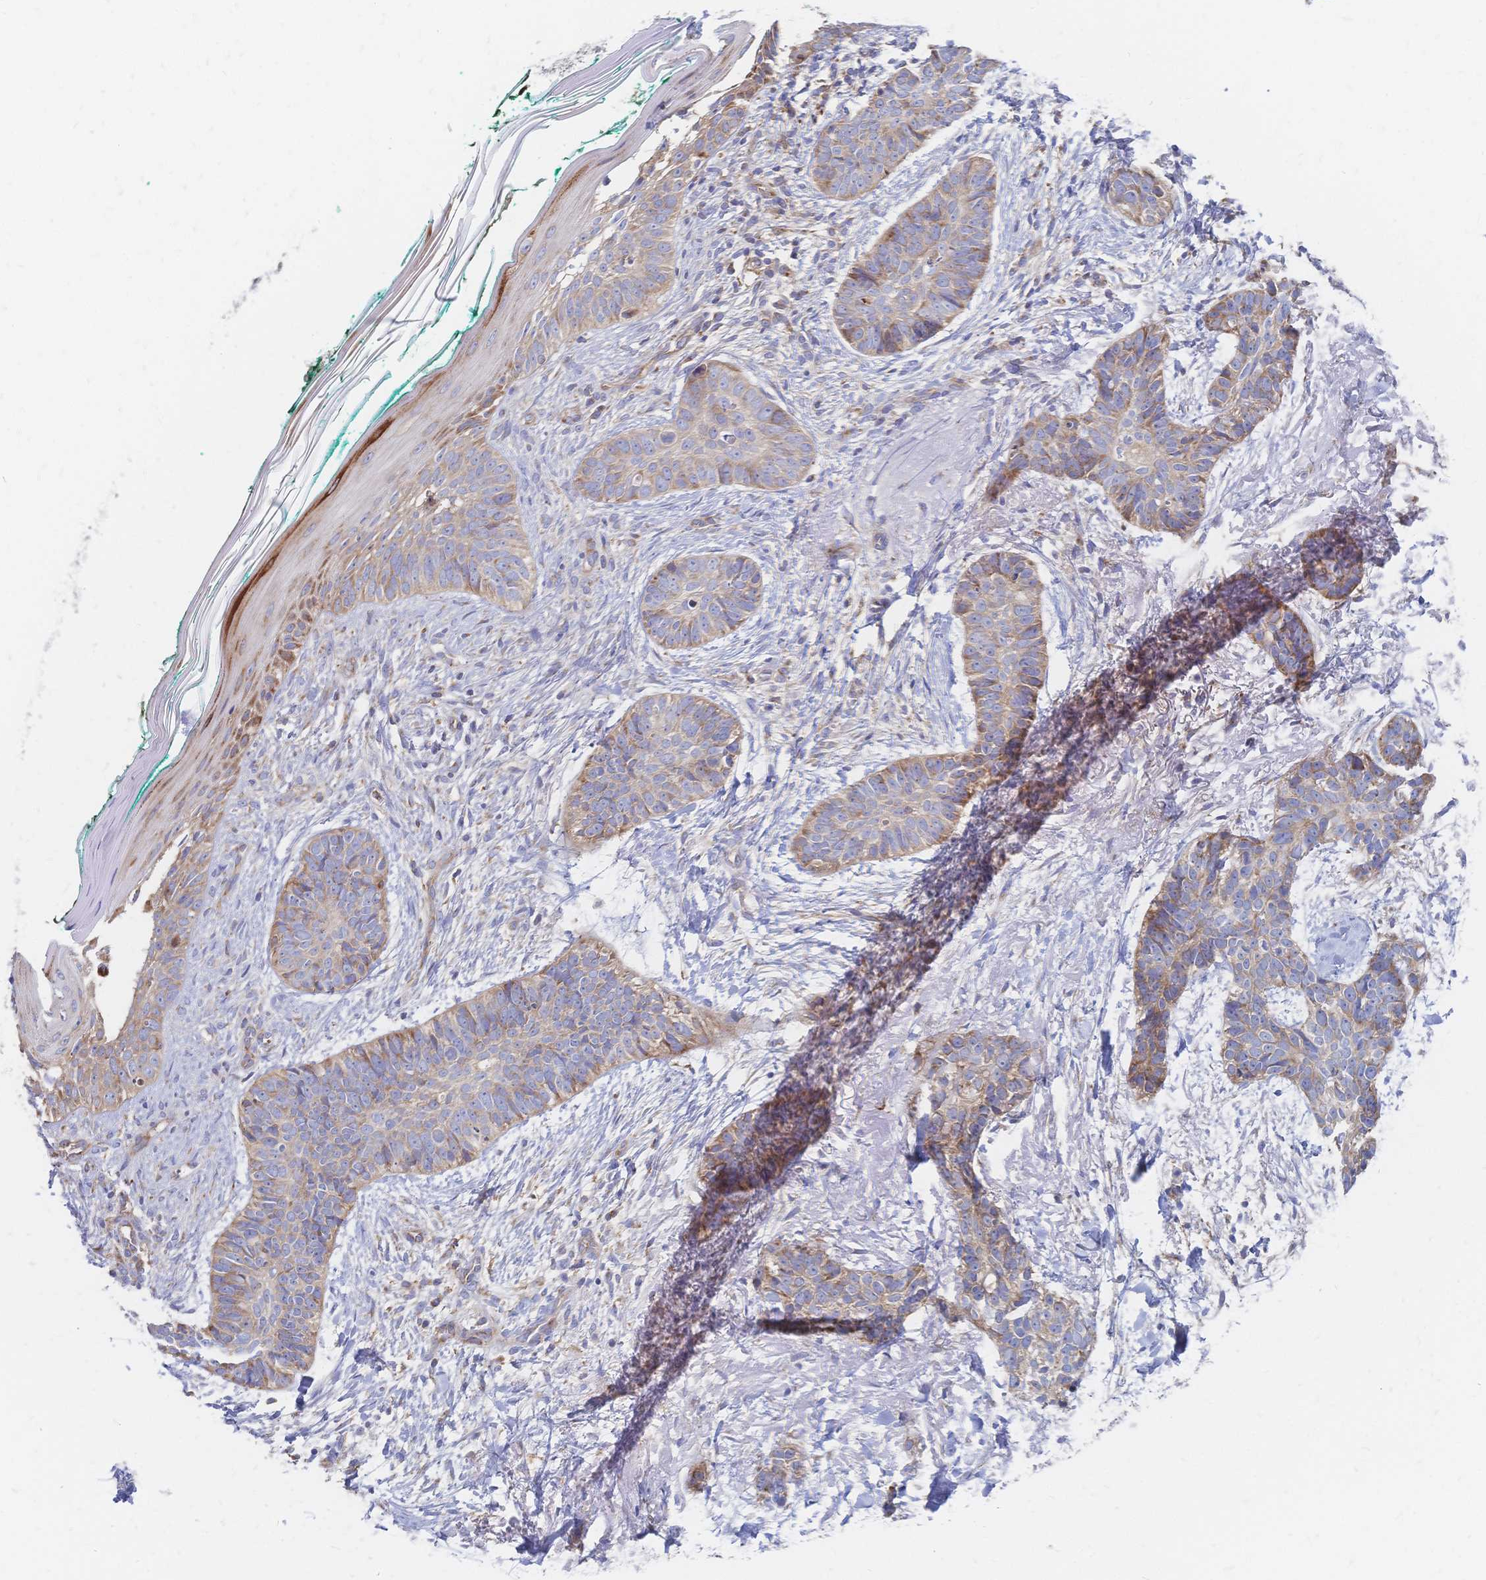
{"staining": {"intensity": "weak", "quantity": "25%-75%", "location": "cytoplasmic/membranous"}, "tissue": "skin cancer", "cell_type": "Tumor cells", "image_type": "cancer", "snomed": [{"axis": "morphology", "description": "Basal cell carcinoma"}, {"axis": "topography", "description": "Skin"}, {"axis": "topography", "description": "Skin of face"}, {"axis": "topography", "description": "Skin of nose"}], "caption": "Immunohistochemical staining of basal cell carcinoma (skin) reveals weak cytoplasmic/membranous protein expression in approximately 25%-75% of tumor cells.", "gene": "SORBS1", "patient": {"sex": "female", "age": 86}}